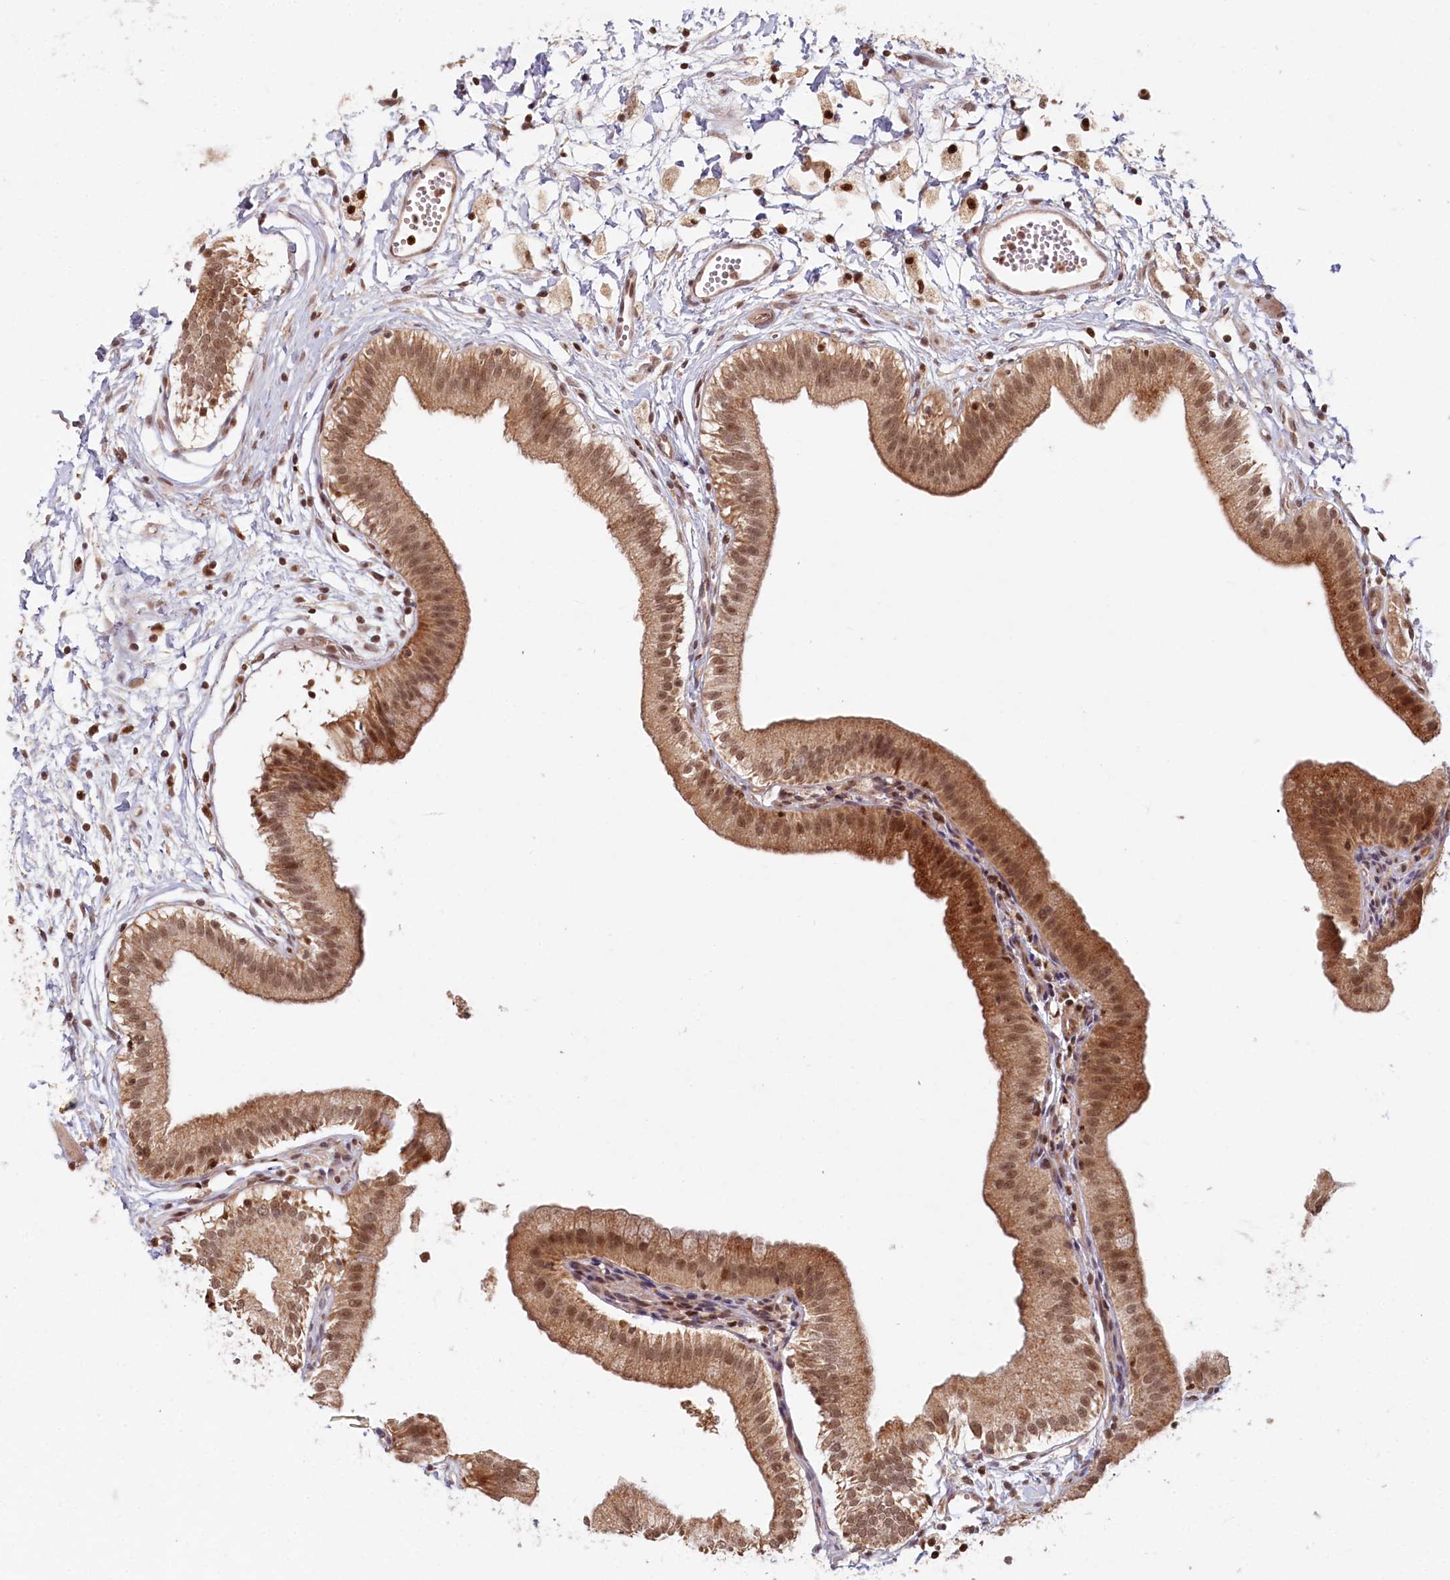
{"staining": {"intensity": "moderate", "quantity": ">75%", "location": "cytoplasmic/membranous,nuclear"}, "tissue": "gallbladder", "cell_type": "Glandular cells", "image_type": "normal", "snomed": [{"axis": "morphology", "description": "Normal tissue, NOS"}, {"axis": "topography", "description": "Gallbladder"}], "caption": "A medium amount of moderate cytoplasmic/membranous,nuclear expression is identified in approximately >75% of glandular cells in normal gallbladder. (DAB (3,3'-diaminobenzidine) = brown stain, brightfield microscopy at high magnification).", "gene": "WAPL", "patient": {"sex": "male", "age": 55}}